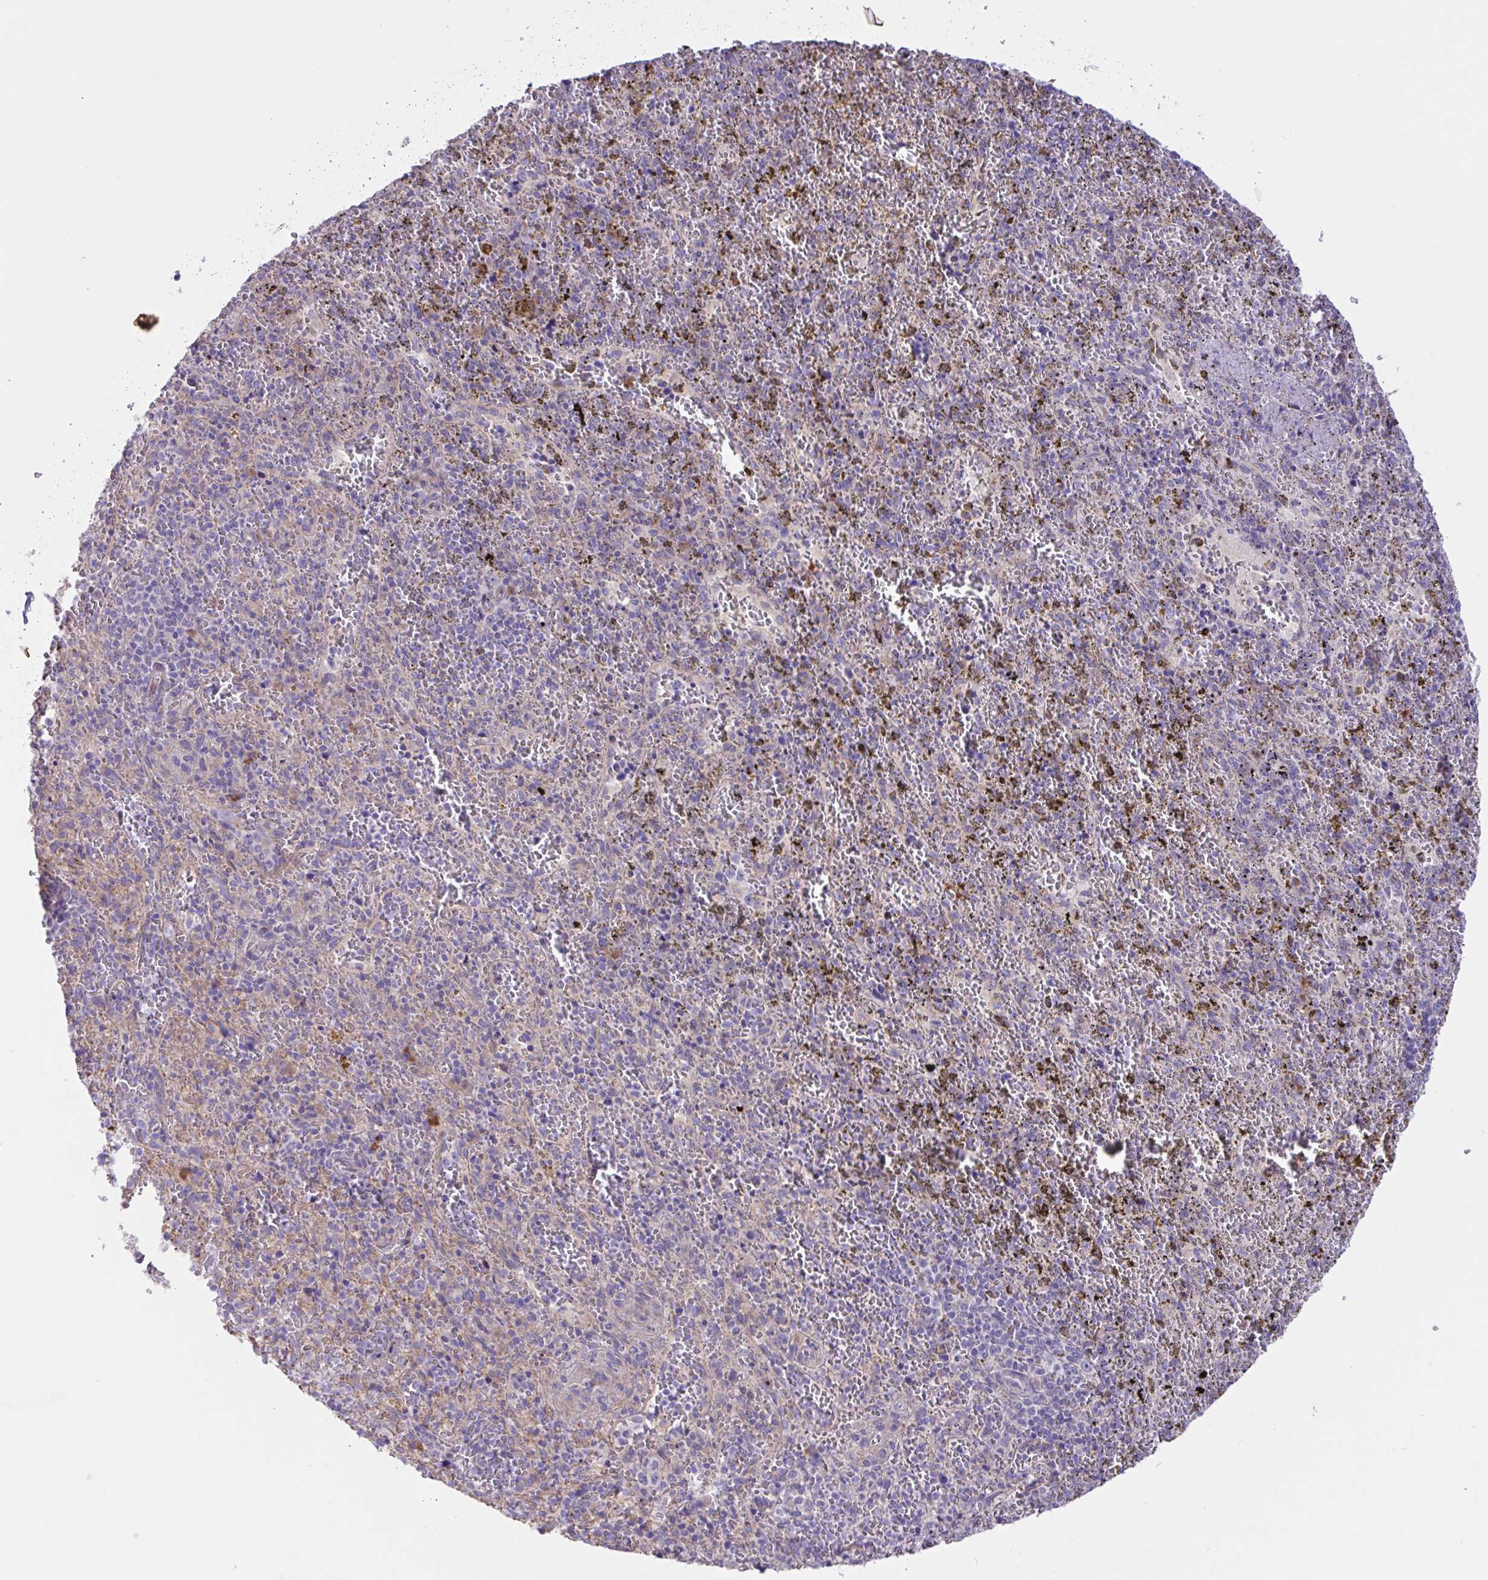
{"staining": {"intensity": "negative", "quantity": "none", "location": "none"}, "tissue": "spleen", "cell_type": "Cells in red pulp", "image_type": "normal", "snomed": [{"axis": "morphology", "description": "Normal tissue, NOS"}, {"axis": "topography", "description": "Spleen"}], "caption": "This is an immunohistochemistry micrograph of benign human spleen. There is no staining in cells in red pulp.", "gene": "DSC3", "patient": {"sex": "female", "age": 50}}